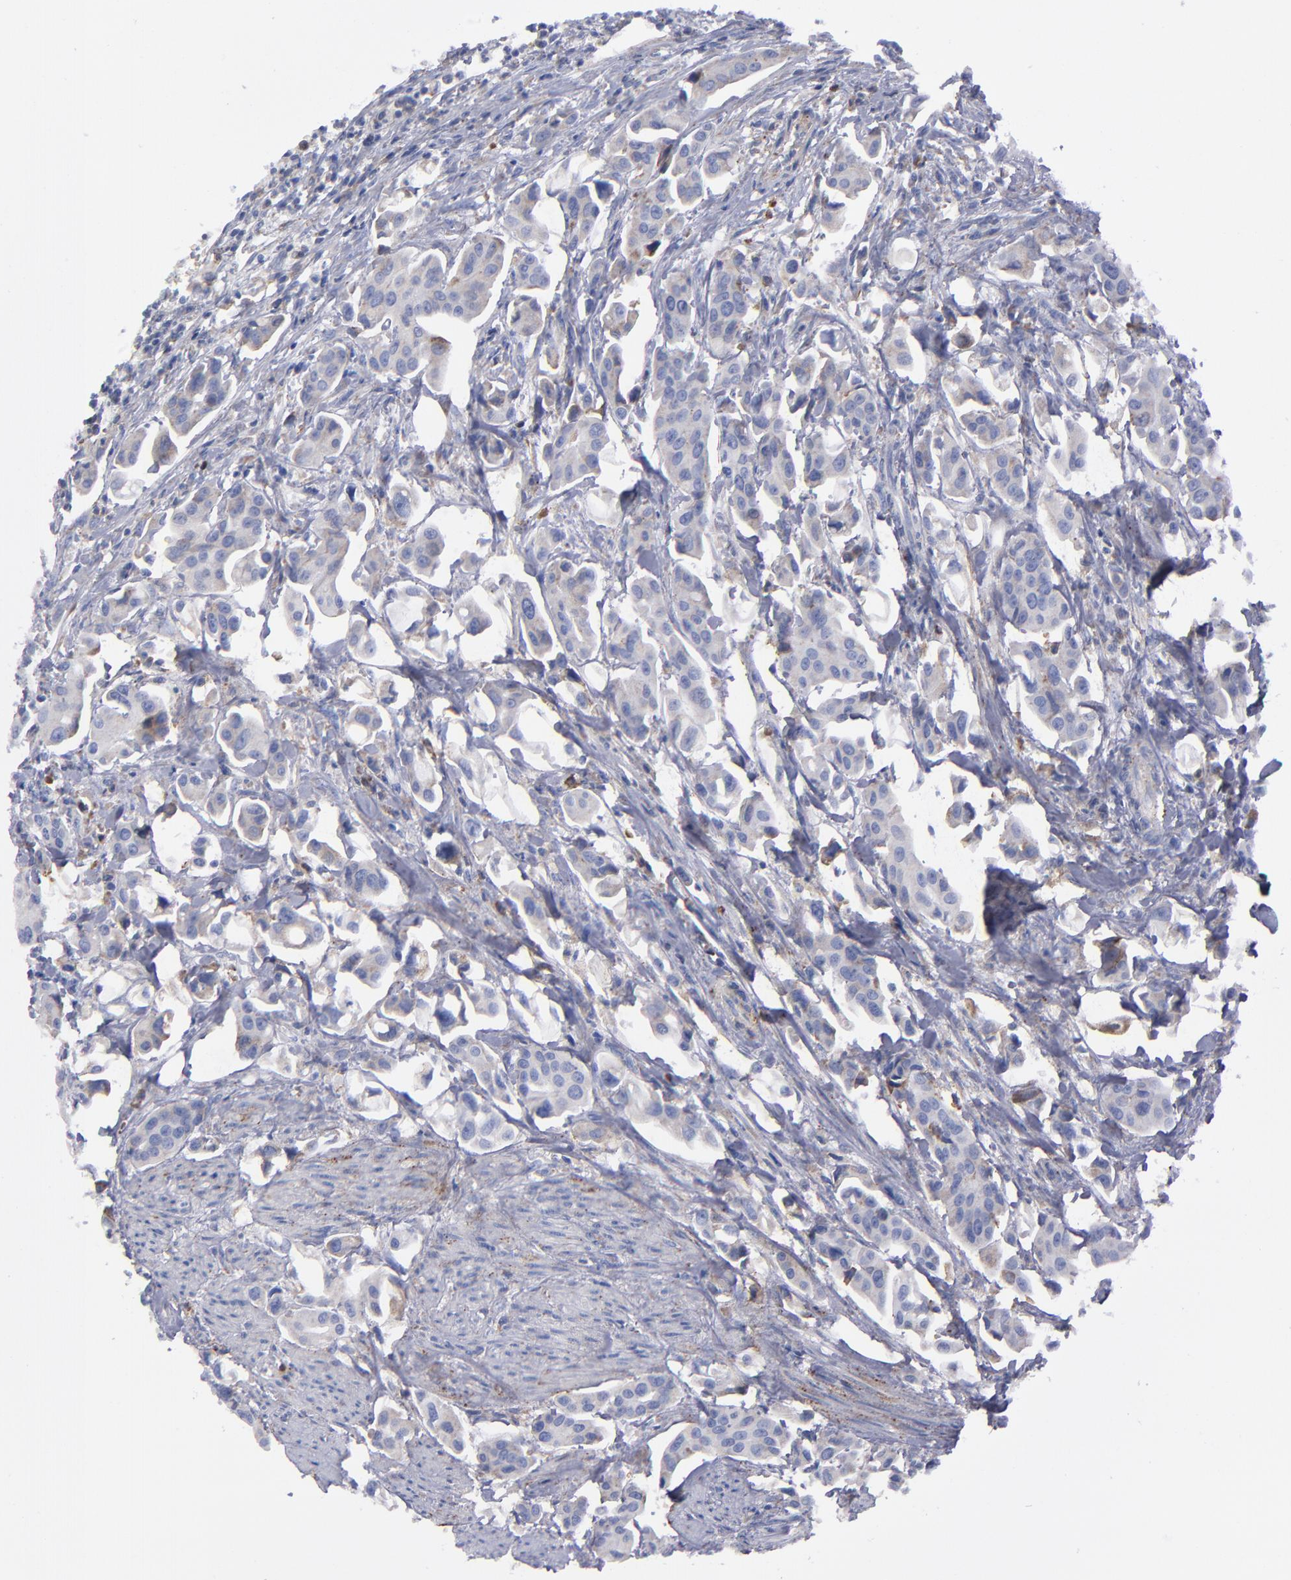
{"staining": {"intensity": "weak", "quantity": "25%-75%", "location": "cytoplasmic/membranous"}, "tissue": "urothelial cancer", "cell_type": "Tumor cells", "image_type": "cancer", "snomed": [{"axis": "morphology", "description": "Urothelial carcinoma, High grade"}, {"axis": "topography", "description": "Urinary bladder"}], "caption": "Urothelial cancer tissue displays weak cytoplasmic/membranous expression in approximately 25%-75% of tumor cells", "gene": "MFGE8", "patient": {"sex": "male", "age": 66}}